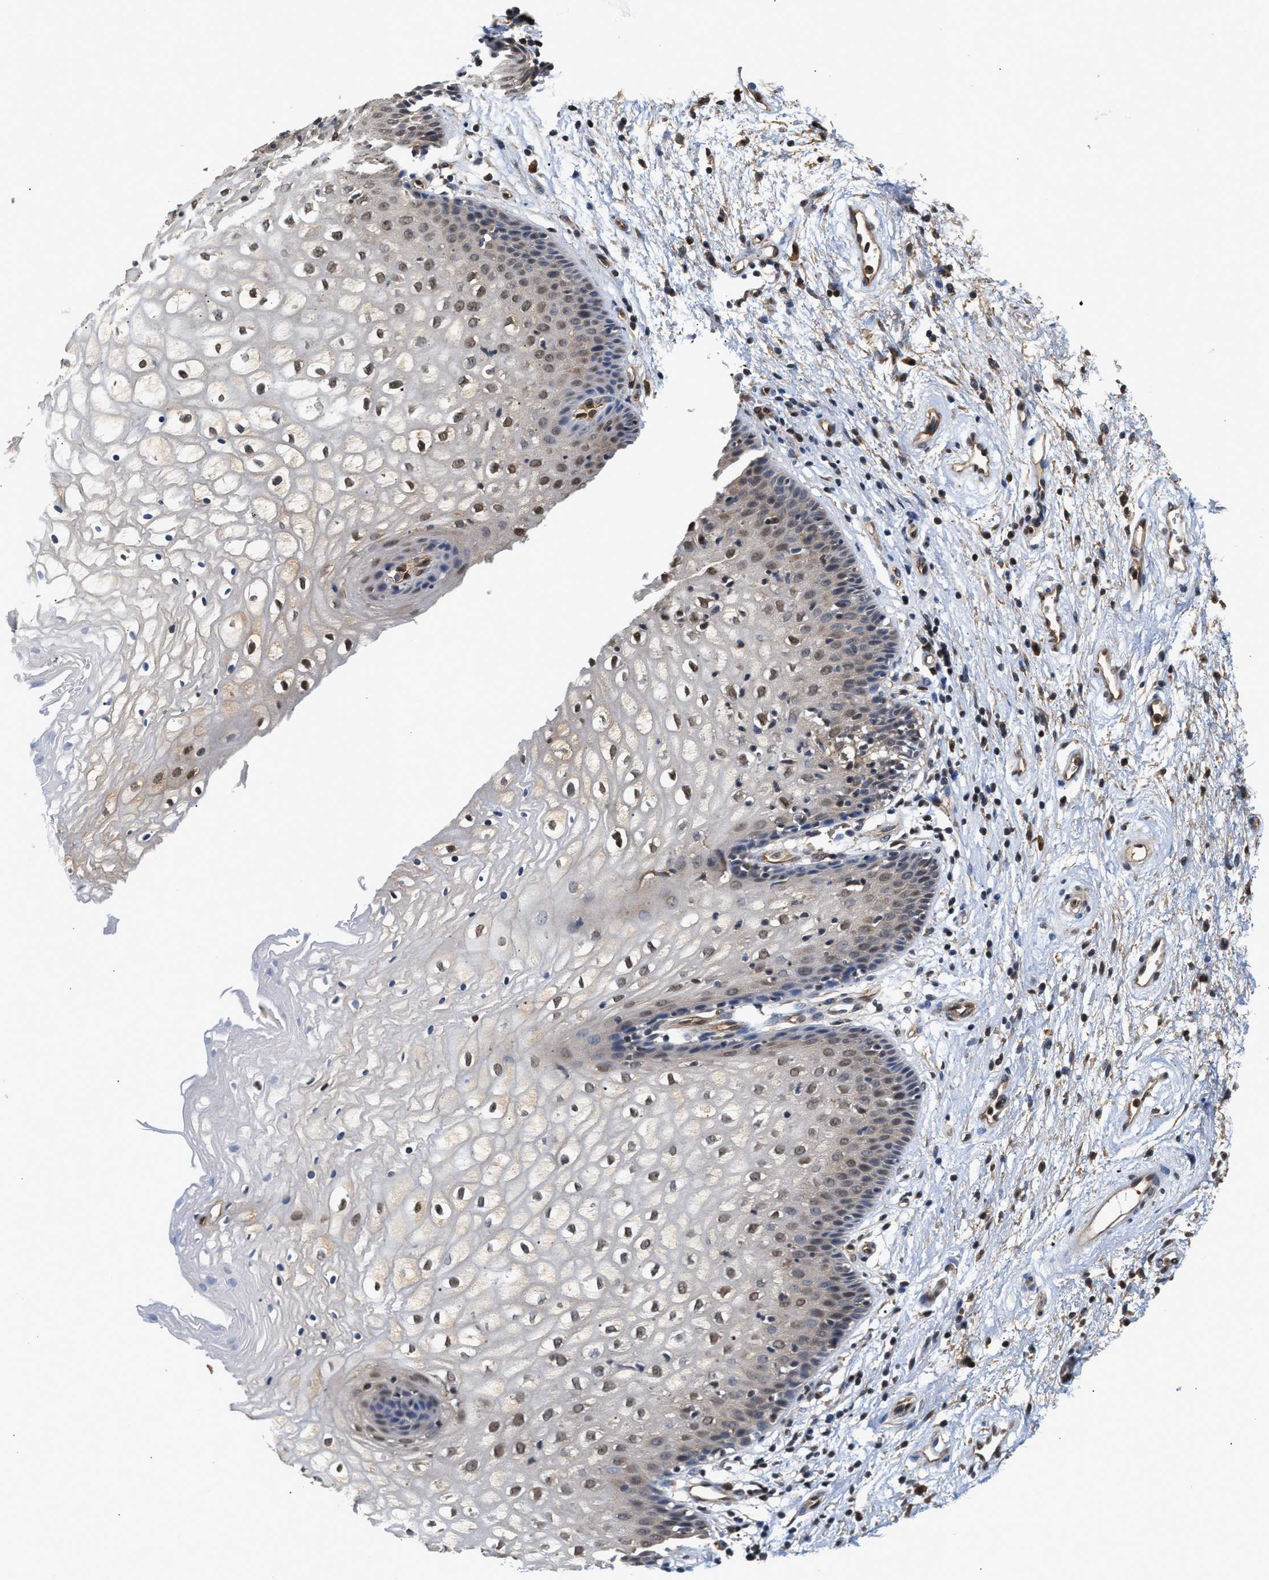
{"staining": {"intensity": "moderate", "quantity": "25%-75%", "location": "nuclear"}, "tissue": "vagina", "cell_type": "Squamous epithelial cells", "image_type": "normal", "snomed": [{"axis": "morphology", "description": "Normal tissue, NOS"}, {"axis": "topography", "description": "Vagina"}], "caption": "Immunohistochemical staining of unremarkable vagina exhibits moderate nuclear protein positivity in approximately 25%-75% of squamous epithelial cells.", "gene": "SCAI", "patient": {"sex": "female", "age": 34}}